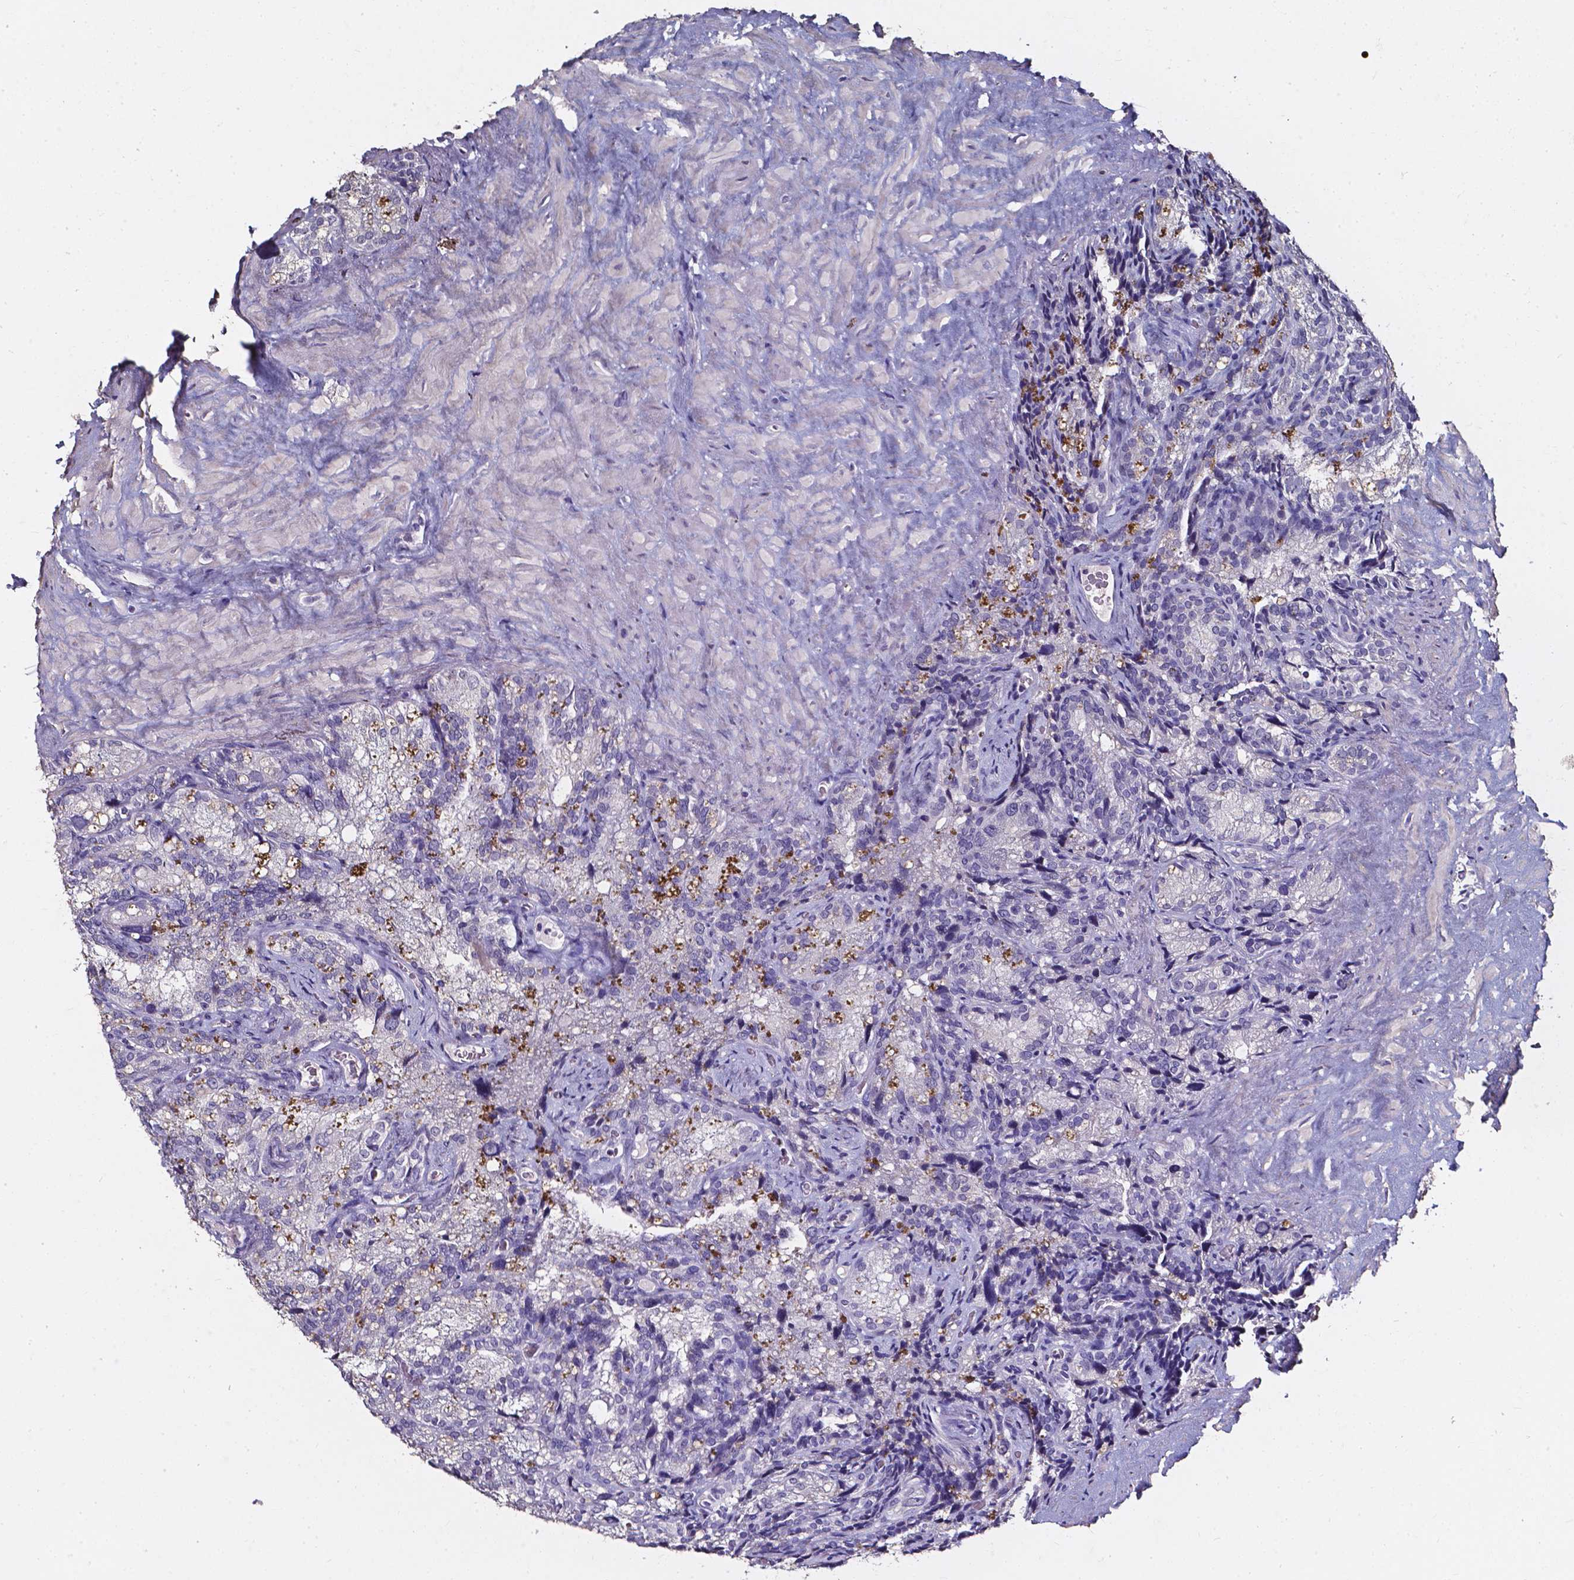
{"staining": {"intensity": "negative", "quantity": "none", "location": "none"}, "tissue": "seminal vesicle", "cell_type": "Glandular cells", "image_type": "normal", "snomed": [{"axis": "morphology", "description": "Normal tissue, NOS"}, {"axis": "topography", "description": "Prostate"}, {"axis": "topography", "description": "Seminal veicle"}], "caption": "This histopathology image is of benign seminal vesicle stained with immunohistochemistry to label a protein in brown with the nuclei are counter-stained blue. There is no positivity in glandular cells.", "gene": "AKR1B10", "patient": {"sex": "male", "age": 71}}